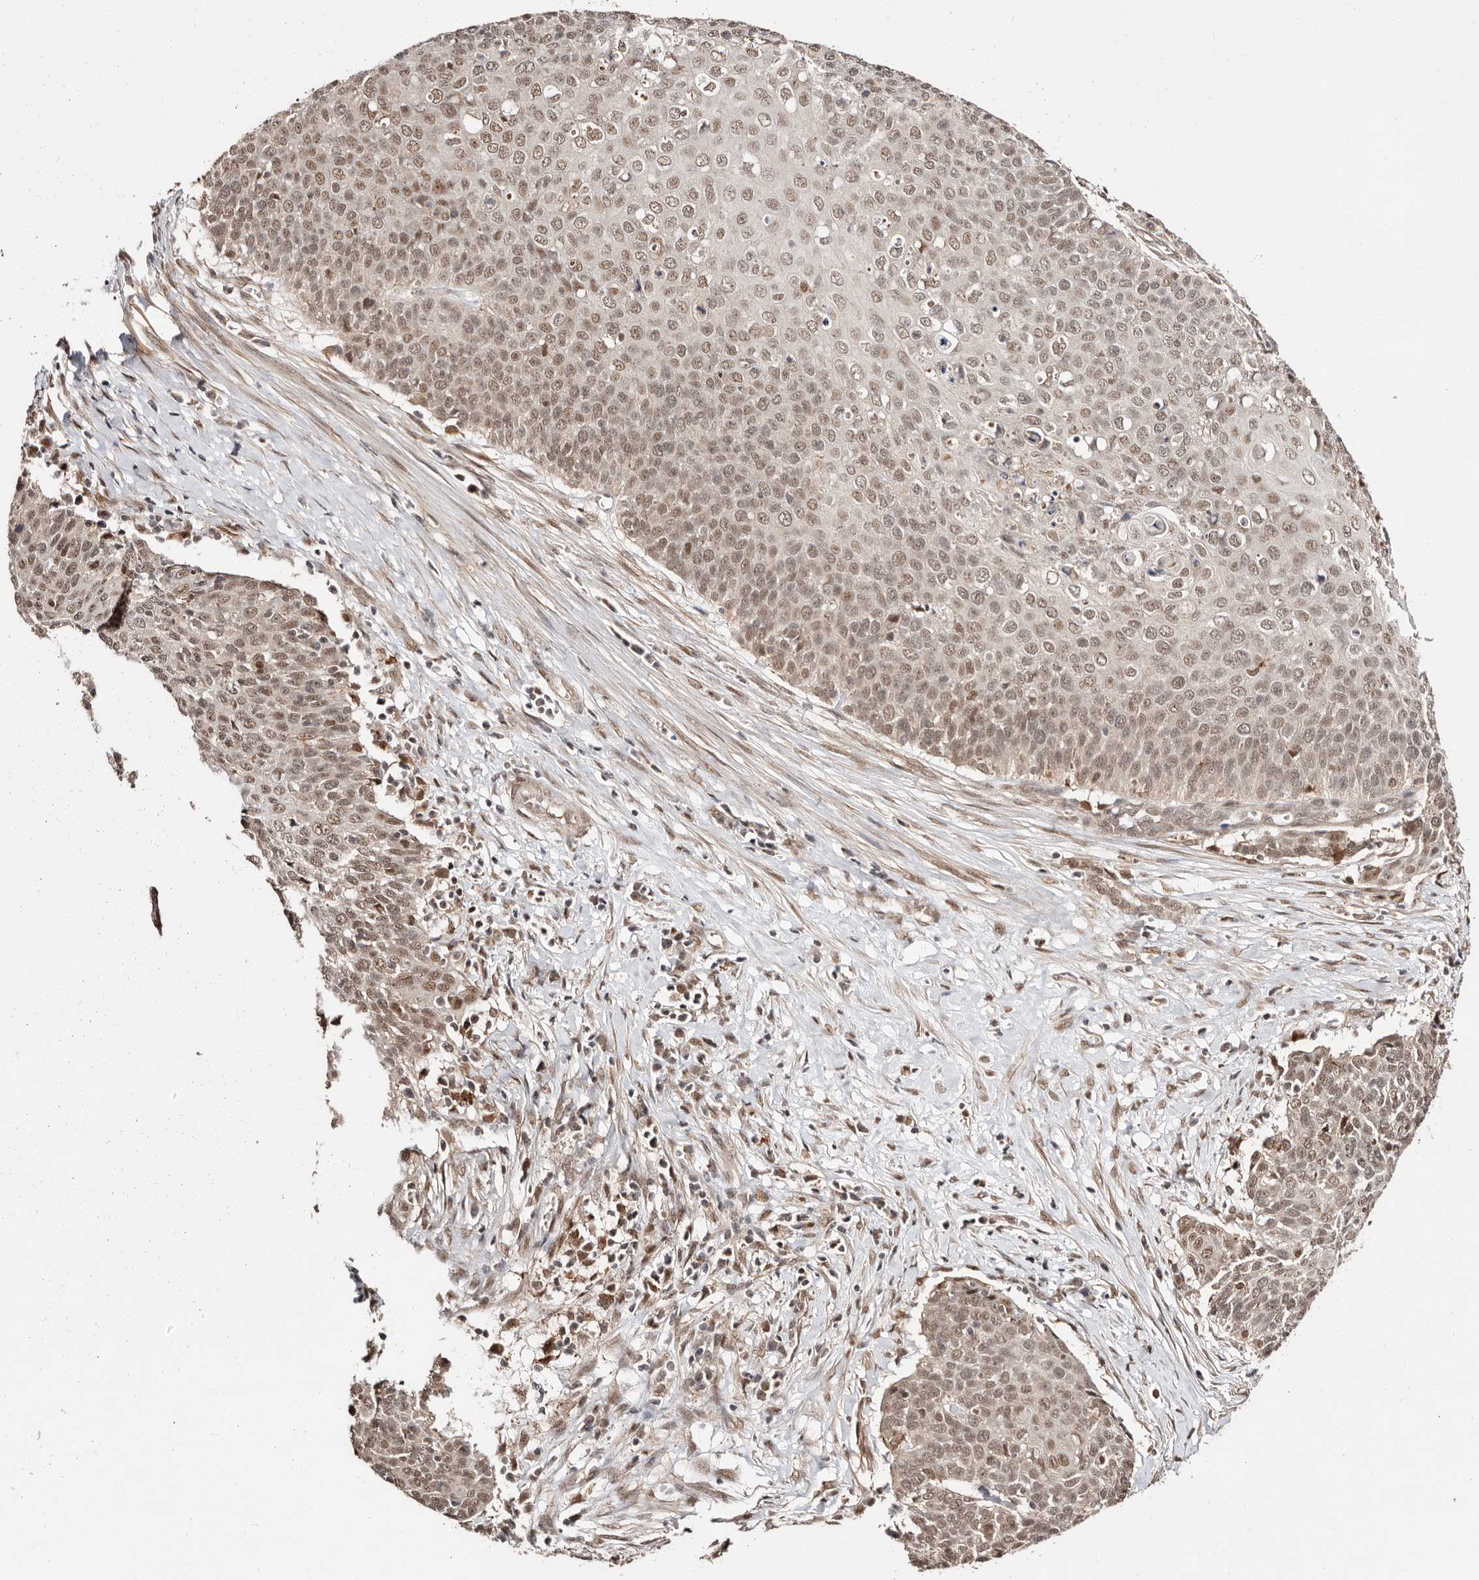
{"staining": {"intensity": "moderate", "quantity": ">75%", "location": "nuclear"}, "tissue": "cervical cancer", "cell_type": "Tumor cells", "image_type": "cancer", "snomed": [{"axis": "morphology", "description": "Squamous cell carcinoma, NOS"}, {"axis": "topography", "description": "Cervix"}], "caption": "DAB immunohistochemical staining of human cervical squamous cell carcinoma displays moderate nuclear protein expression in approximately >75% of tumor cells. Using DAB (brown) and hematoxylin (blue) stains, captured at high magnification using brightfield microscopy.", "gene": "CTNNBL1", "patient": {"sex": "female", "age": 39}}